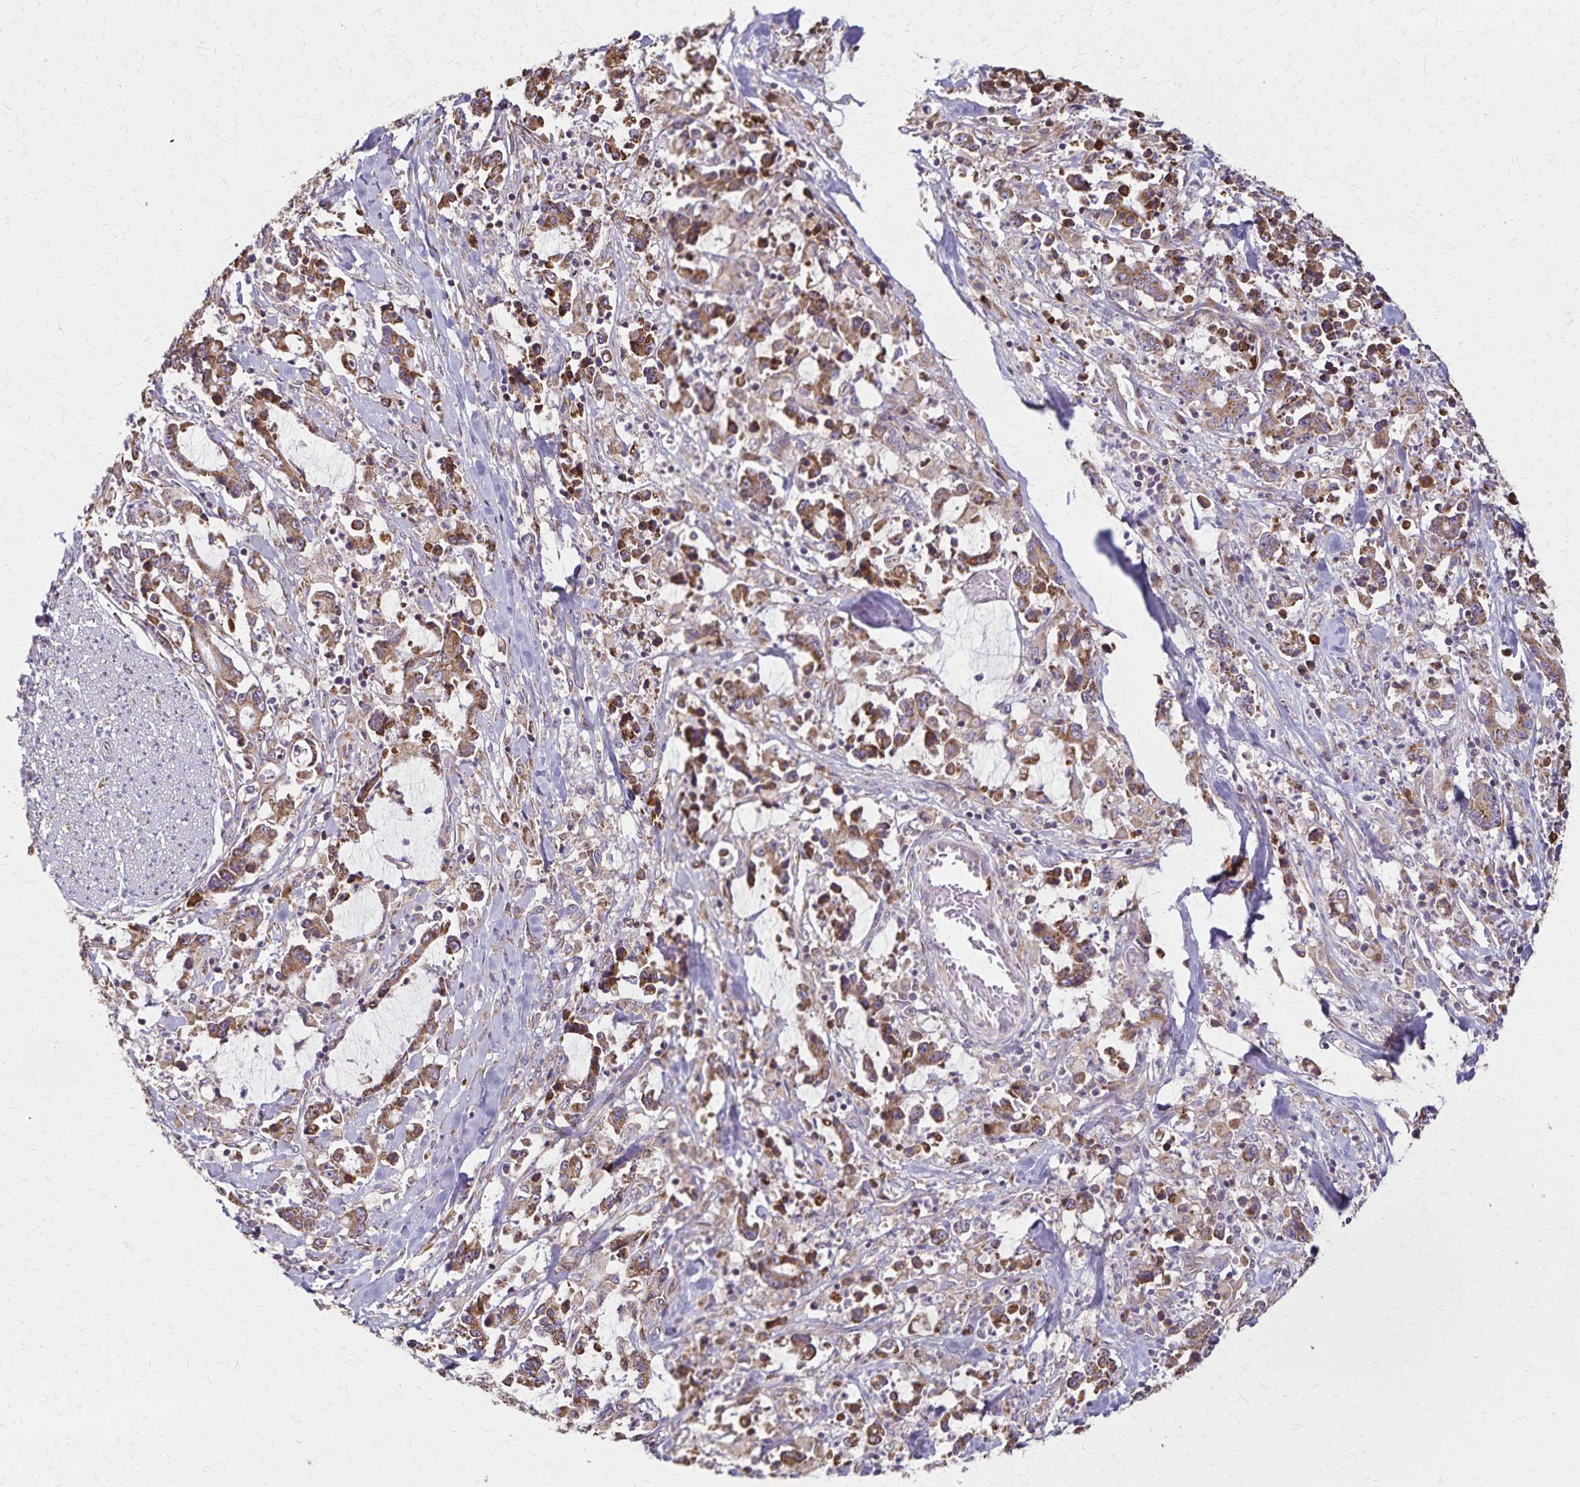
{"staining": {"intensity": "moderate", "quantity": ">75%", "location": "cytoplasmic/membranous"}, "tissue": "stomach cancer", "cell_type": "Tumor cells", "image_type": "cancer", "snomed": [{"axis": "morphology", "description": "Adenocarcinoma, NOS"}, {"axis": "topography", "description": "Stomach, upper"}], "caption": "Protein expression analysis of human stomach adenocarcinoma reveals moderate cytoplasmic/membranous expression in about >75% of tumor cells.", "gene": "RNF10", "patient": {"sex": "male", "age": 68}}